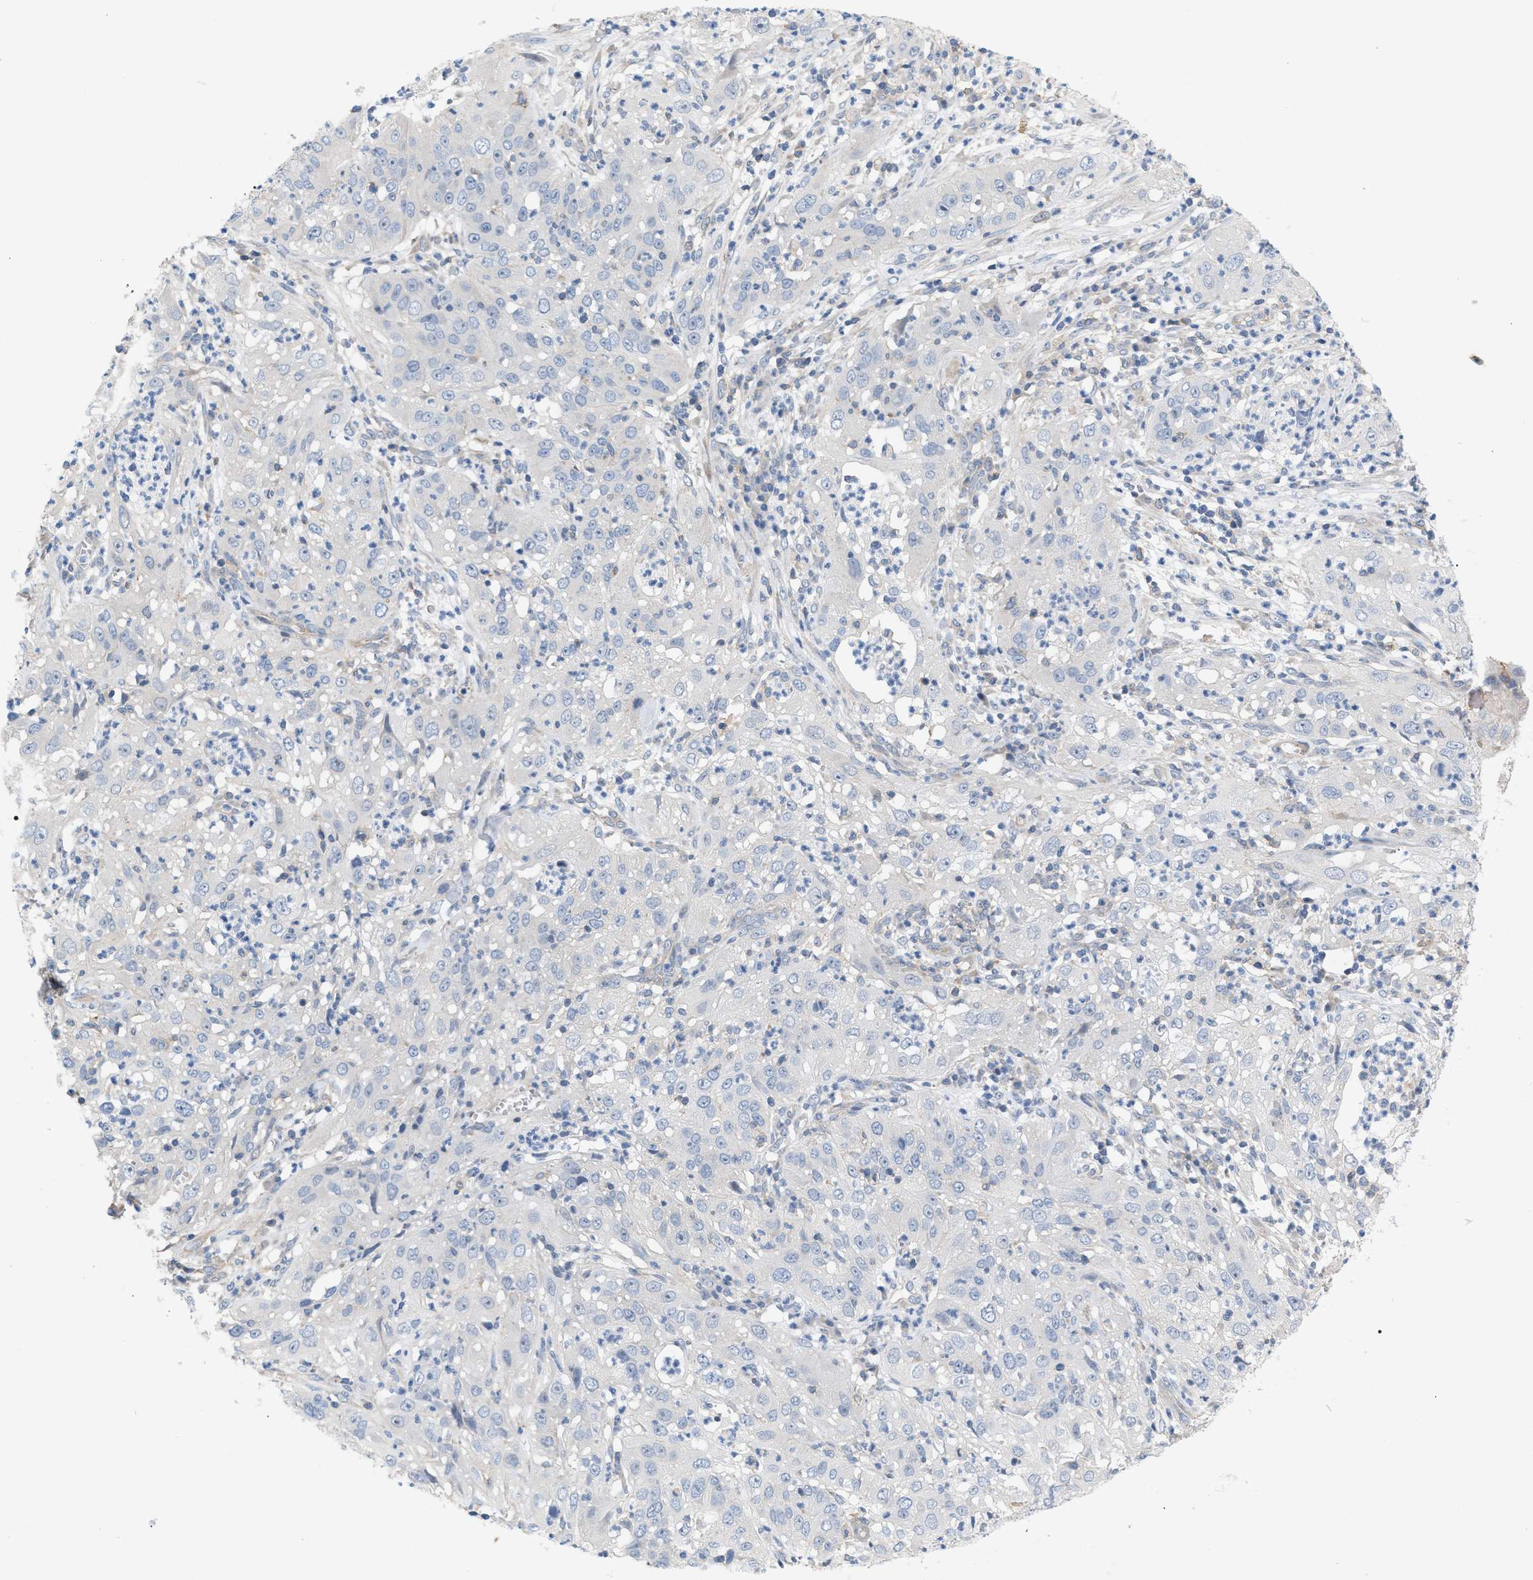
{"staining": {"intensity": "negative", "quantity": "none", "location": "none"}, "tissue": "cervical cancer", "cell_type": "Tumor cells", "image_type": "cancer", "snomed": [{"axis": "morphology", "description": "Squamous cell carcinoma, NOS"}, {"axis": "topography", "description": "Cervix"}], "caption": "Cervical cancer stained for a protein using immunohistochemistry (IHC) shows no staining tumor cells.", "gene": "LRCH1", "patient": {"sex": "female", "age": 32}}